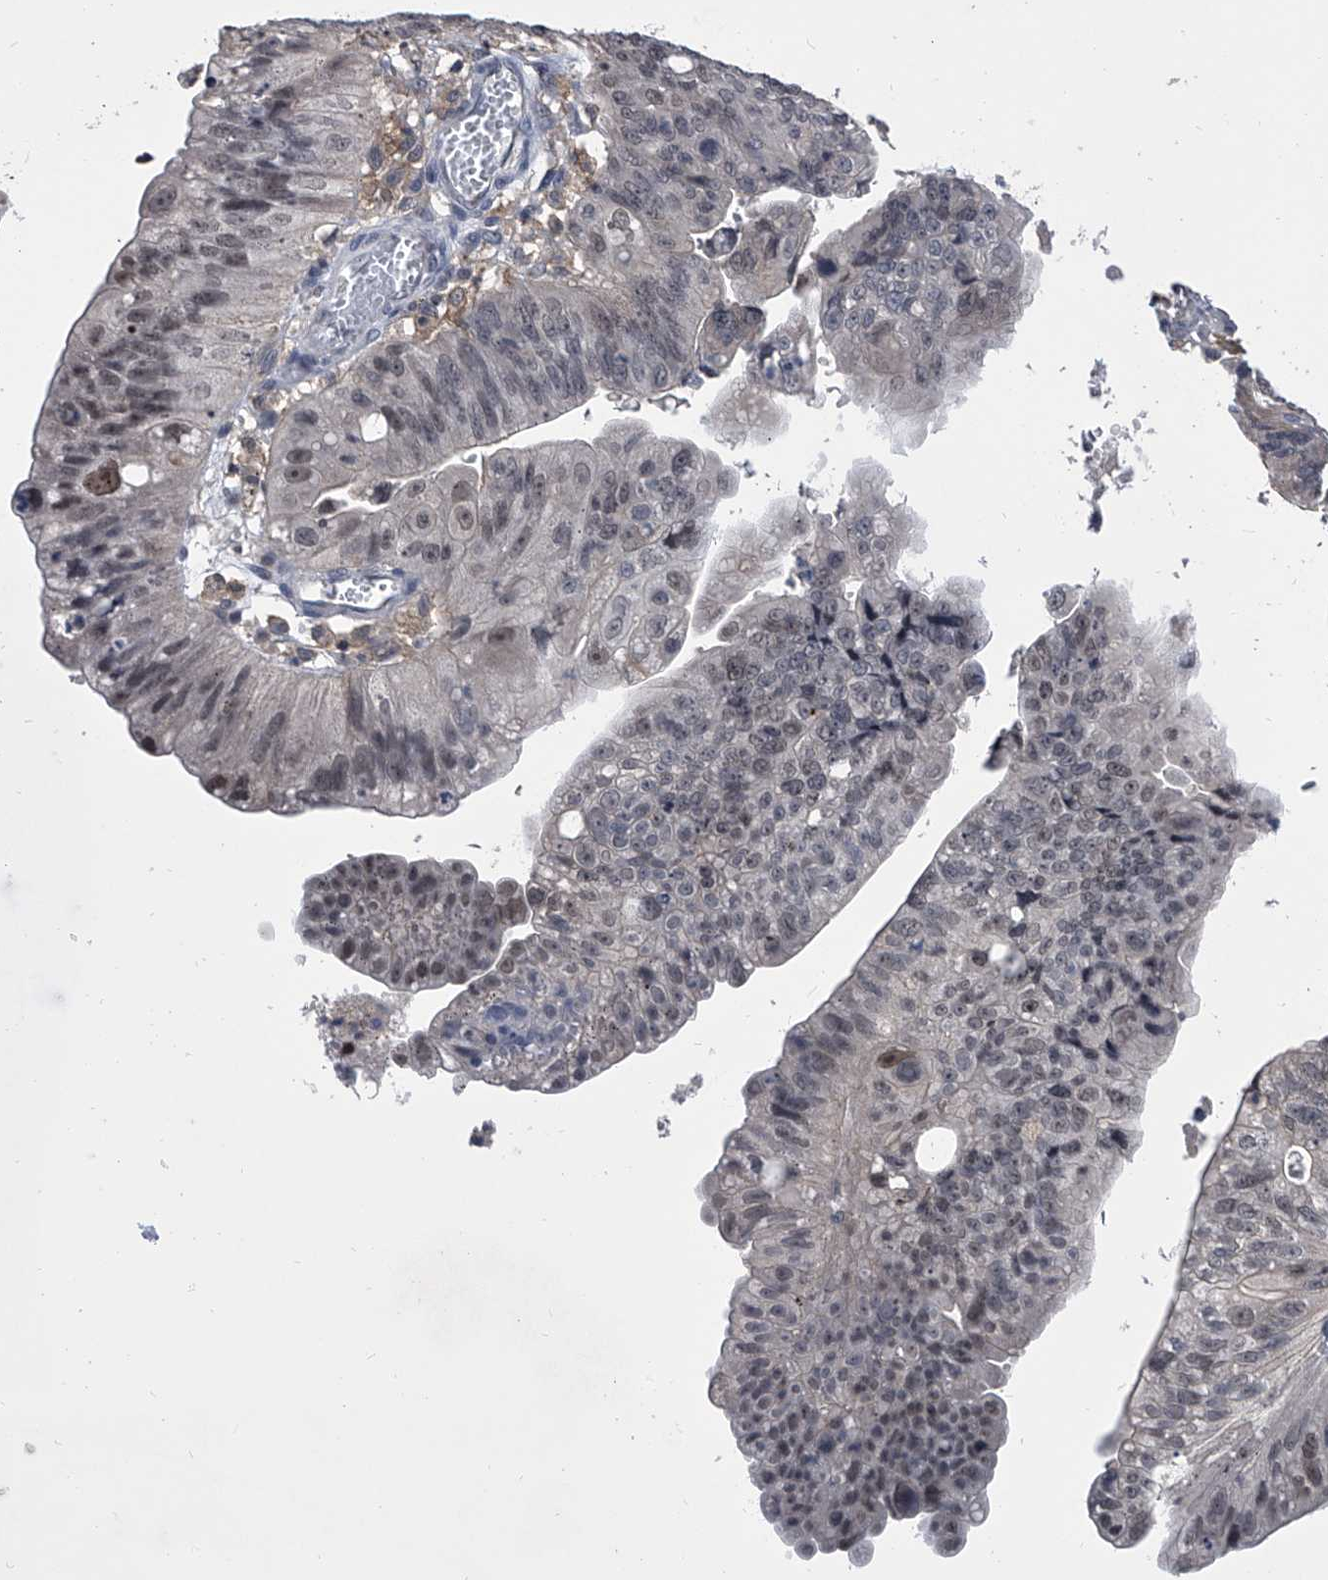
{"staining": {"intensity": "negative", "quantity": "none", "location": "none"}, "tissue": "stomach cancer", "cell_type": "Tumor cells", "image_type": "cancer", "snomed": [{"axis": "morphology", "description": "Adenocarcinoma, NOS"}, {"axis": "topography", "description": "Stomach"}], "caption": "DAB immunohistochemical staining of human adenocarcinoma (stomach) reveals no significant expression in tumor cells.", "gene": "MAP4K3", "patient": {"sex": "male", "age": 59}}